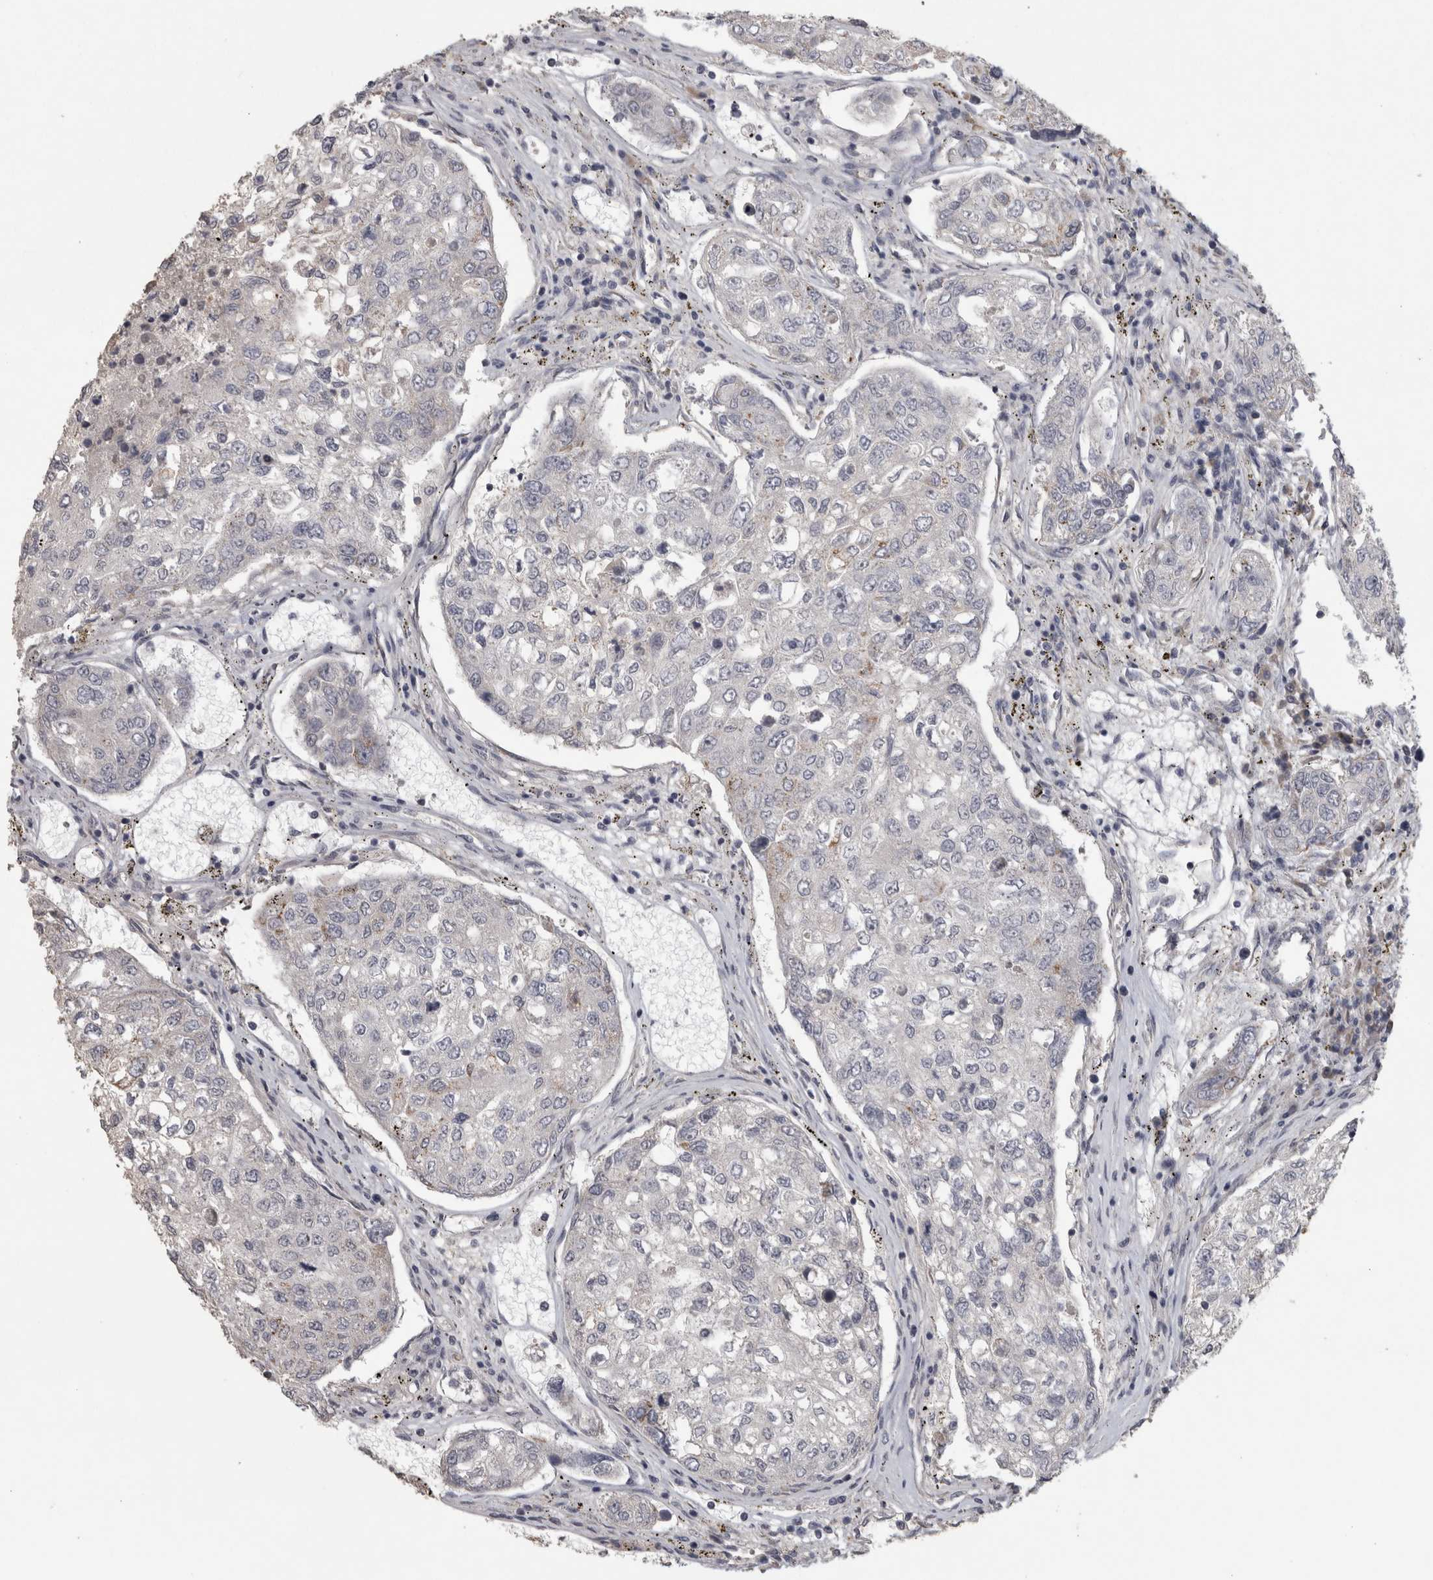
{"staining": {"intensity": "negative", "quantity": "none", "location": "none"}, "tissue": "urothelial cancer", "cell_type": "Tumor cells", "image_type": "cancer", "snomed": [{"axis": "morphology", "description": "Urothelial carcinoma, High grade"}, {"axis": "topography", "description": "Lymph node"}, {"axis": "topography", "description": "Urinary bladder"}], "caption": "The immunohistochemistry photomicrograph has no significant staining in tumor cells of urothelial cancer tissue.", "gene": "RAB29", "patient": {"sex": "male", "age": 51}}